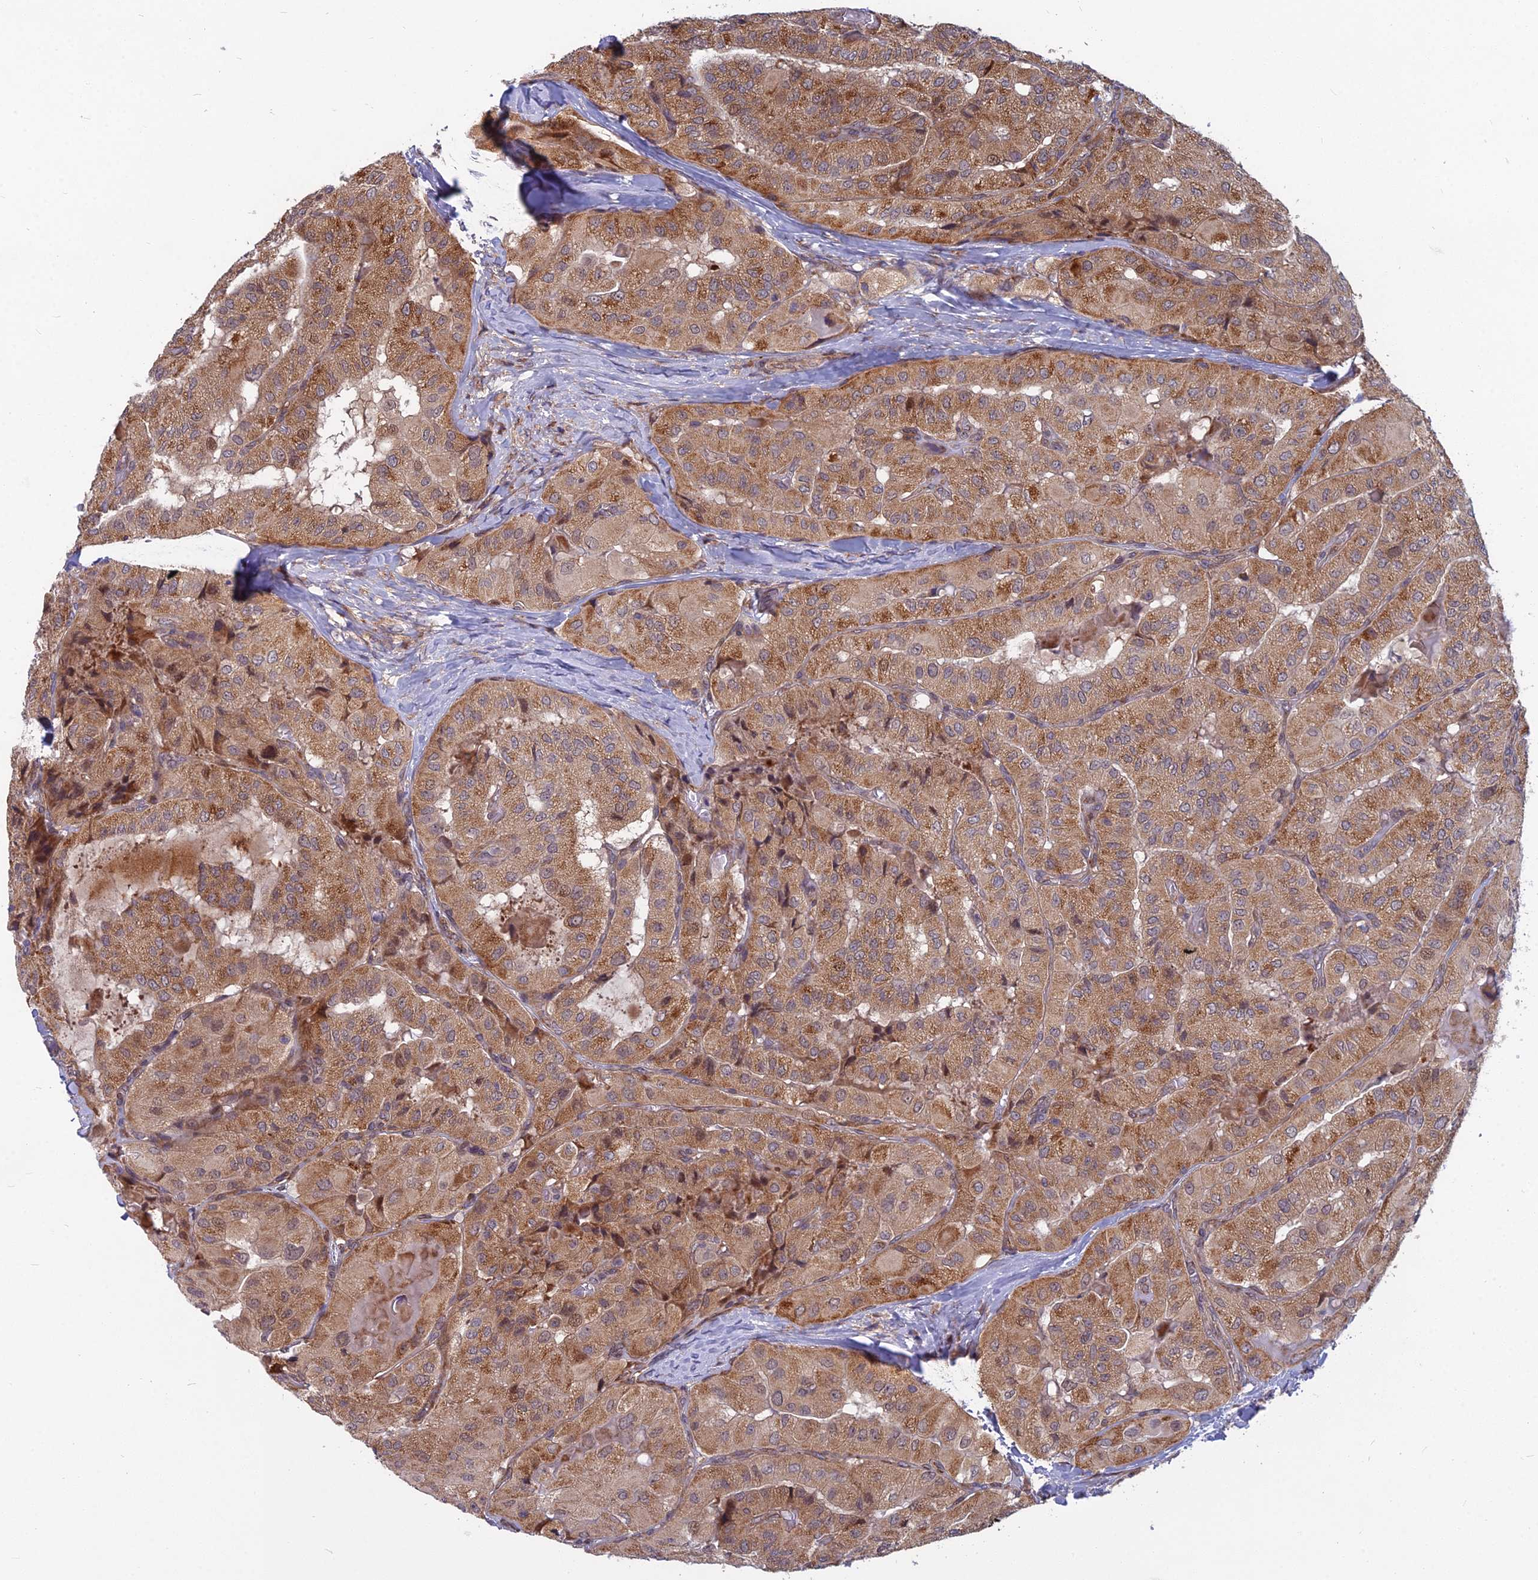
{"staining": {"intensity": "moderate", "quantity": ">75%", "location": "cytoplasmic/membranous"}, "tissue": "thyroid cancer", "cell_type": "Tumor cells", "image_type": "cancer", "snomed": [{"axis": "morphology", "description": "Normal tissue, NOS"}, {"axis": "morphology", "description": "Papillary adenocarcinoma, NOS"}, {"axis": "topography", "description": "Thyroid gland"}], "caption": "Papillary adenocarcinoma (thyroid) stained with a protein marker shows moderate staining in tumor cells.", "gene": "COMMD2", "patient": {"sex": "female", "age": 59}}